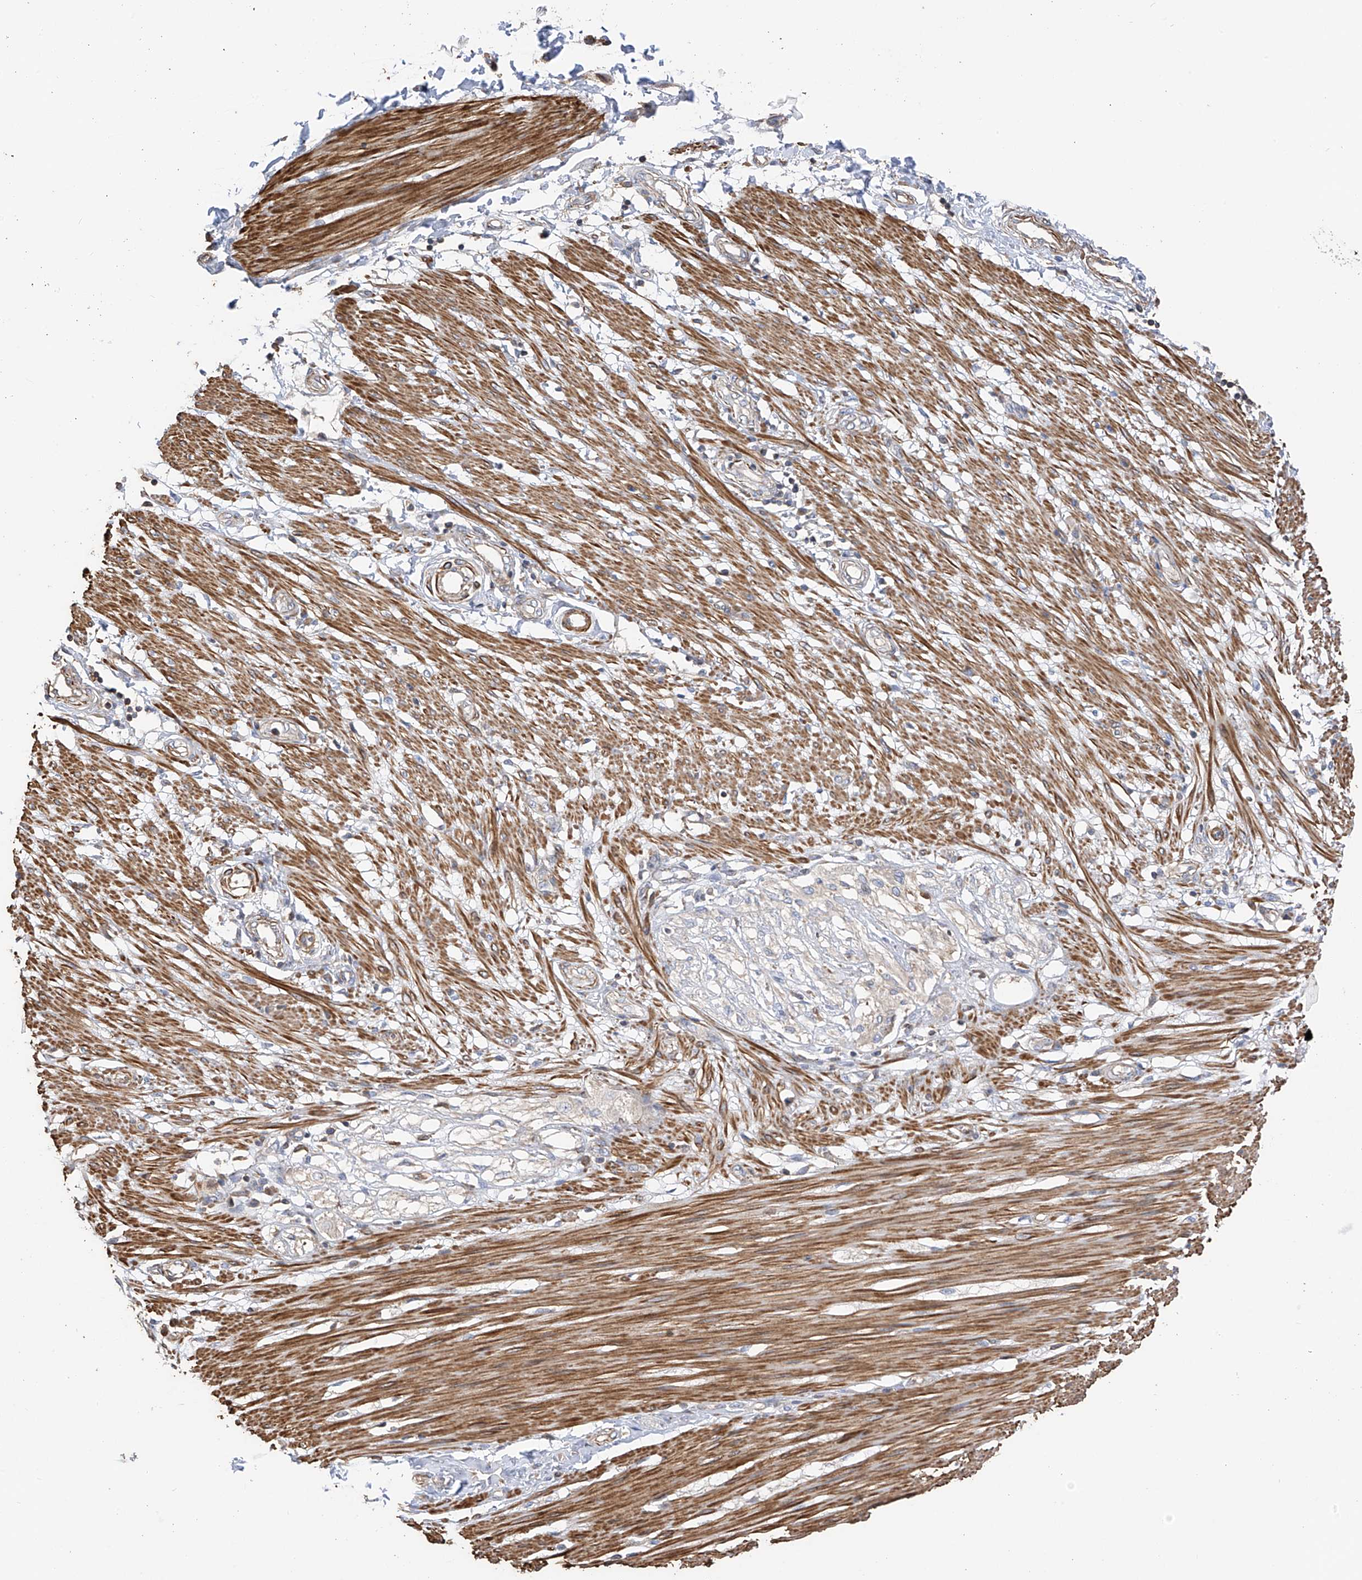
{"staining": {"intensity": "strong", "quantity": ">75%", "location": "cytoplasmic/membranous"}, "tissue": "smooth muscle", "cell_type": "Smooth muscle cells", "image_type": "normal", "snomed": [{"axis": "morphology", "description": "Normal tissue, NOS"}, {"axis": "morphology", "description": "Adenocarcinoma, NOS"}, {"axis": "topography", "description": "Colon"}, {"axis": "topography", "description": "Peripheral nerve tissue"}], "caption": "This micrograph shows unremarkable smooth muscle stained with IHC to label a protein in brown. The cytoplasmic/membranous of smooth muscle cells show strong positivity for the protein. Nuclei are counter-stained blue.", "gene": "SLC43A3", "patient": {"sex": "male", "age": 14}}